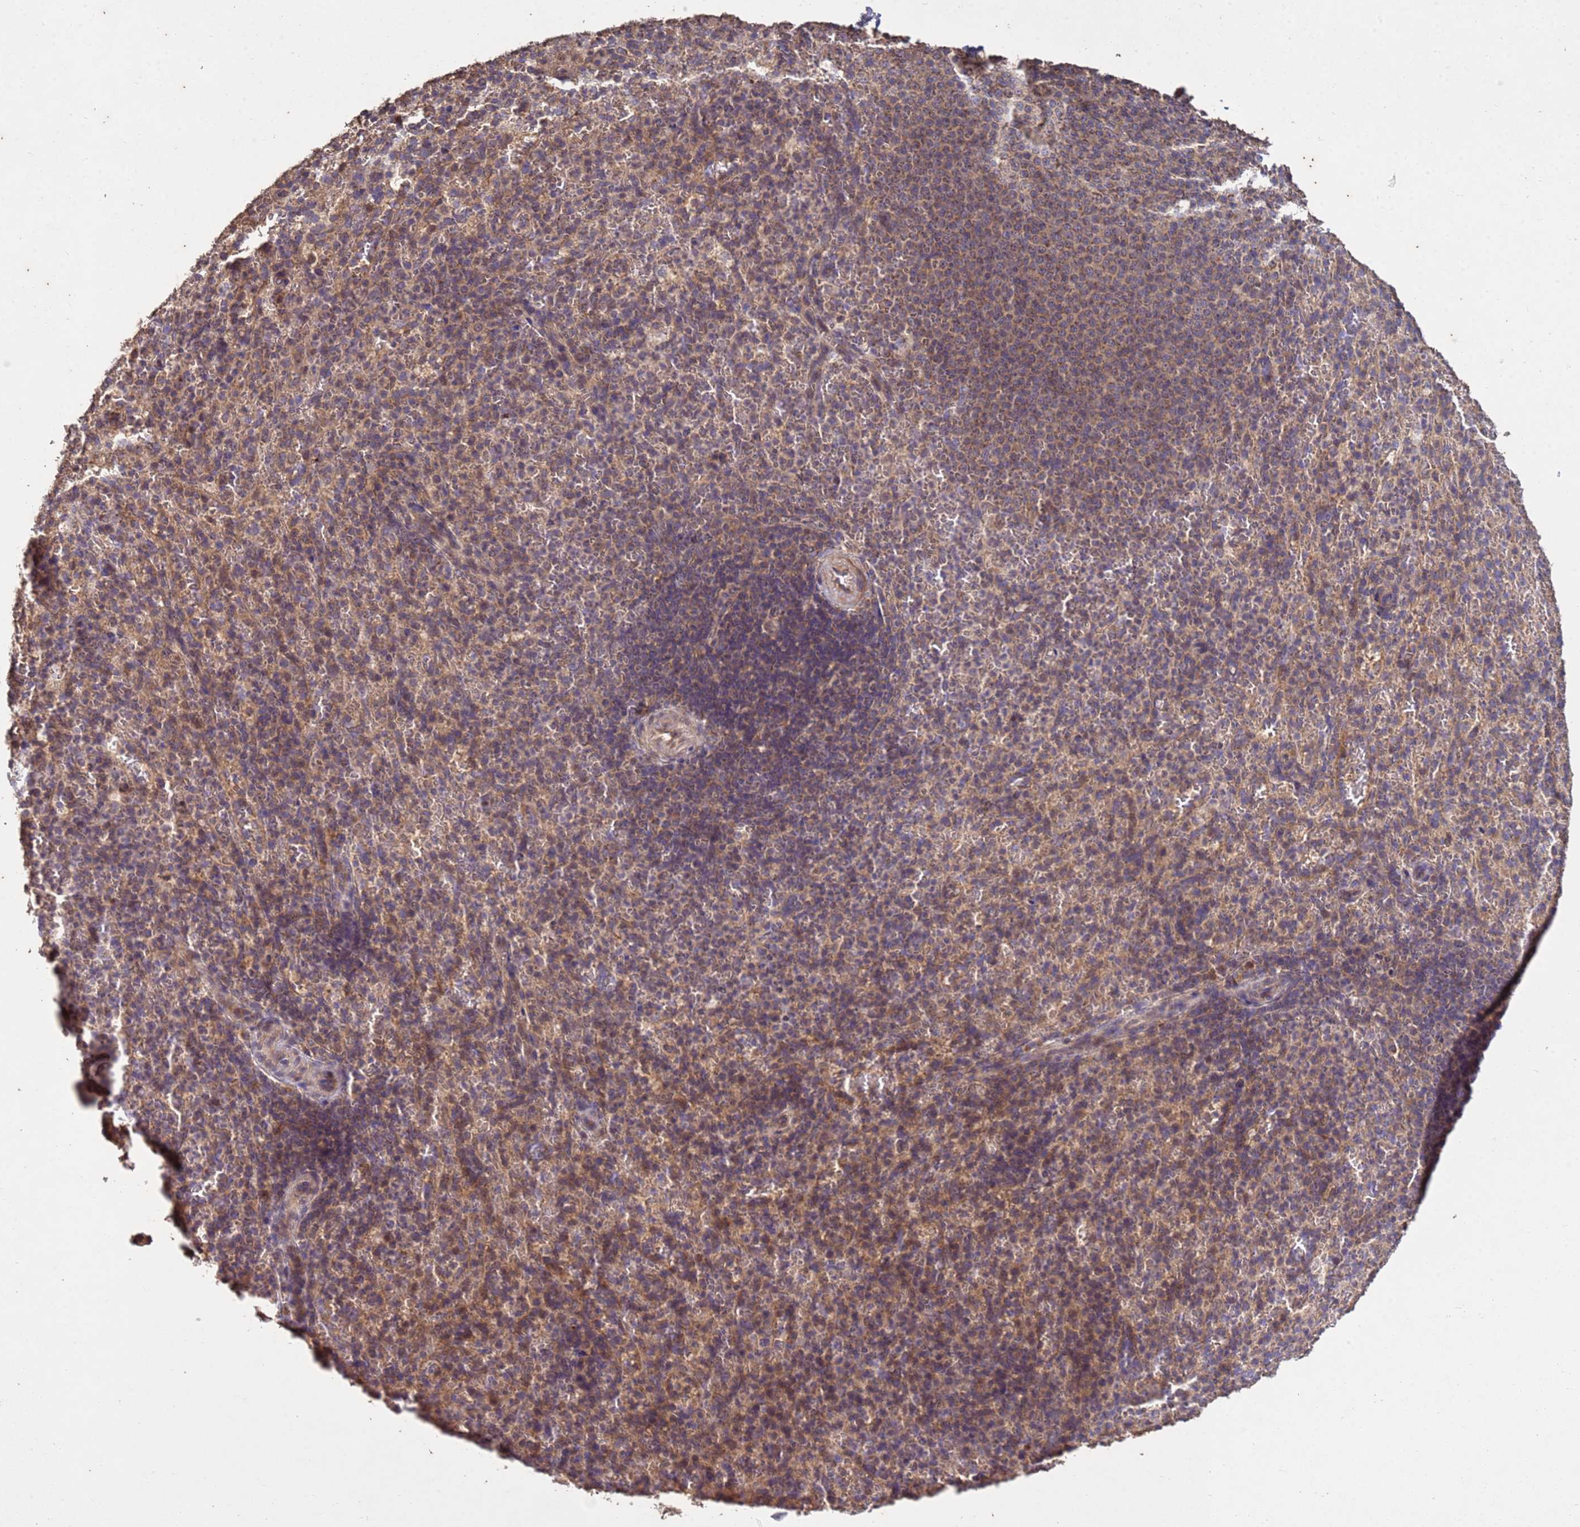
{"staining": {"intensity": "weak", "quantity": "25%-75%", "location": "cytoplasmic/membranous"}, "tissue": "spleen", "cell_type": "Cells in red pulp", "image_type": "normal", "snomed": [{"axis": "morphology", "description": "Normal tissue, NOS"}, {"axis": "topography", "description": "Spleen"}], "caption": "Weak cytoplasmic/membranous positivity is seen in about 25%-75% of cells in red pulp in benign spleen. (DAB = brown stain, brightfield microscopy at high magnification).", "gene": "P2RX7", "patient": {"sex": "female", "age": 21}}